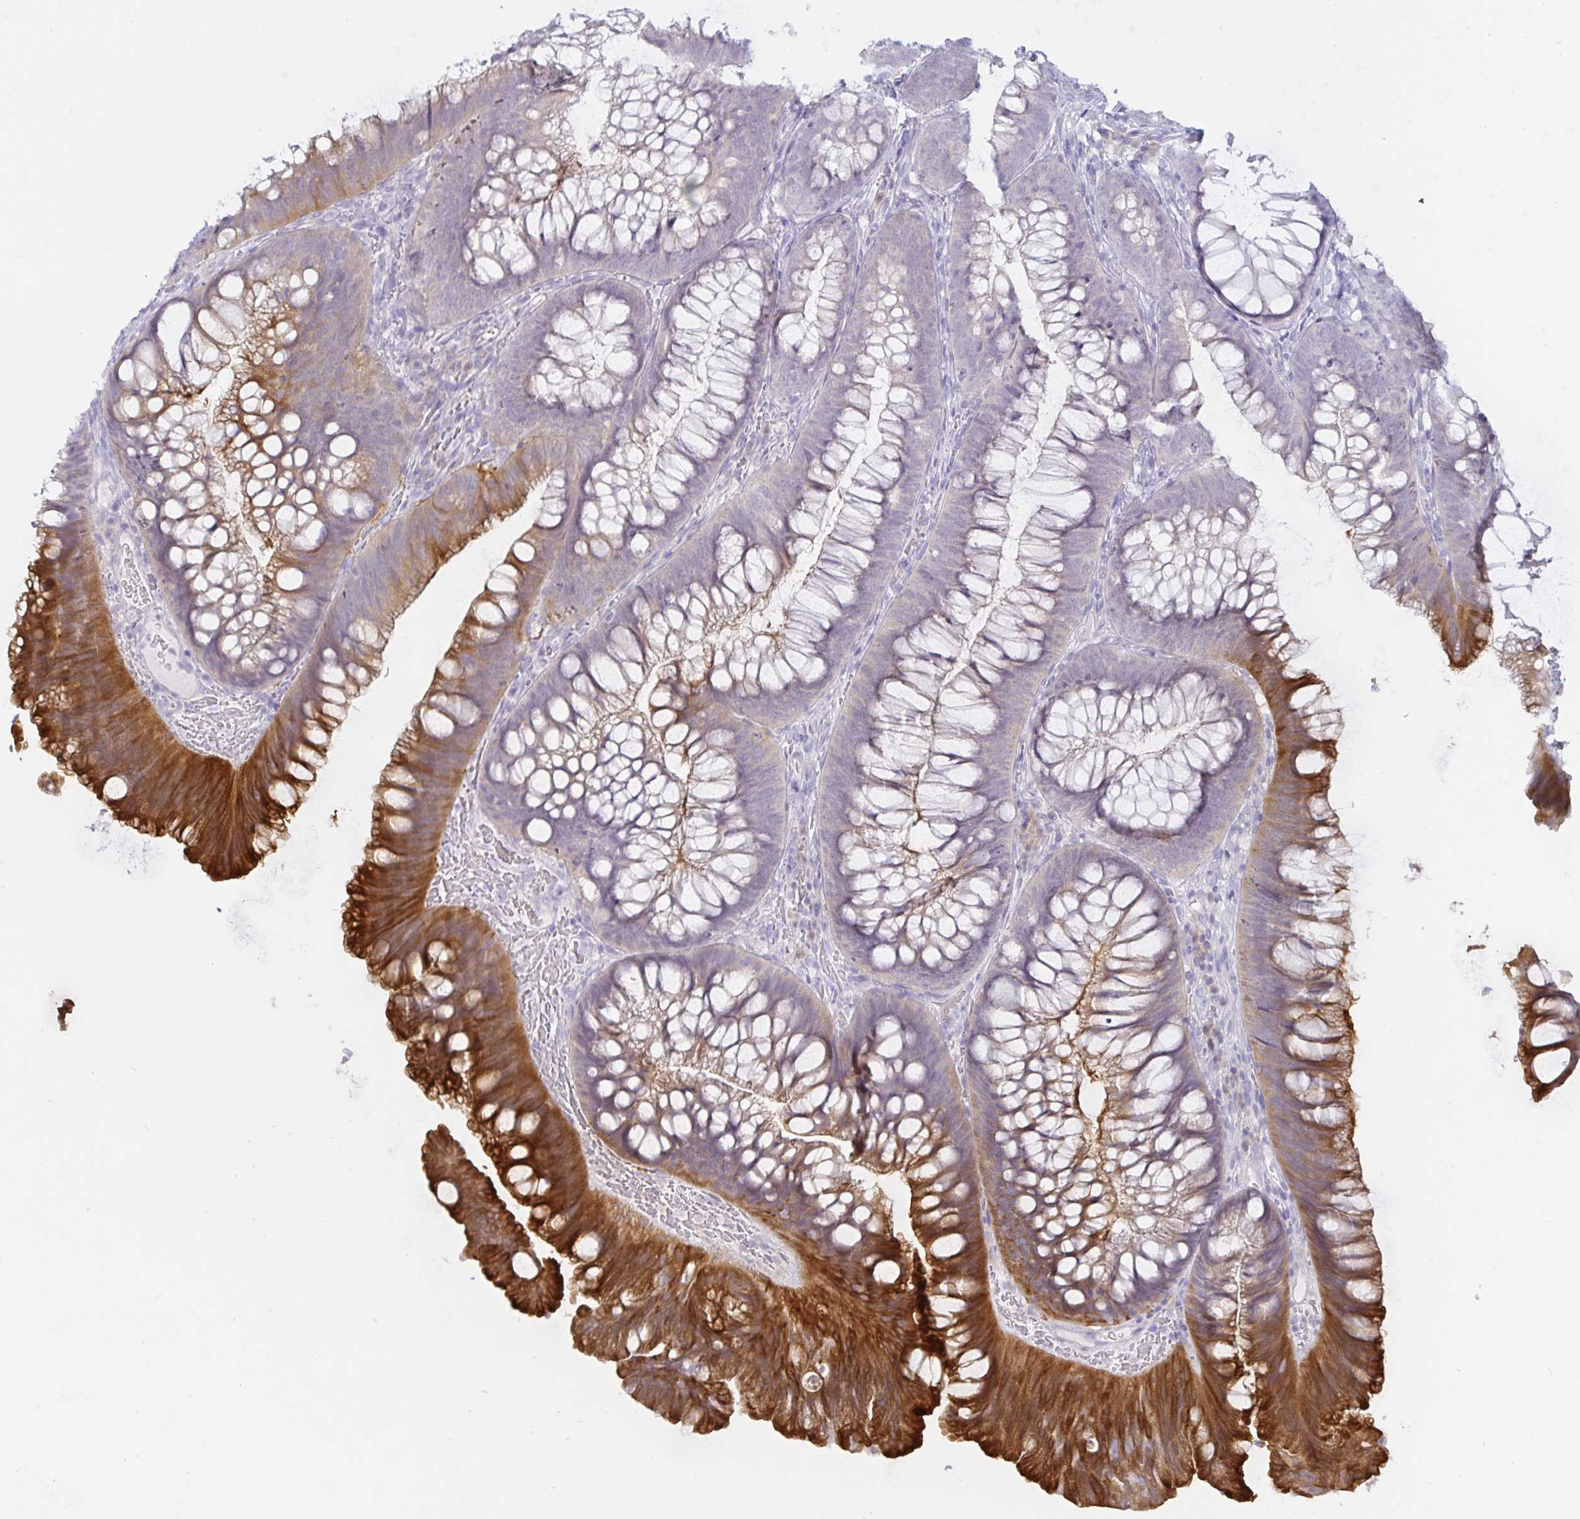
{"staining": {"intensity": "weak", "quantity": "25%-75%", "location": "cytoplasmic/membranous"}, "tissue": "colon", "cell_type": "Endothelial cells", "image_type": "normal", "snomed": [{"axis": "morphology", "description": "Normal tissue, NOS"}, {"axis": "morphology", "description": "Adenoma, NOS"}, {"axis": "topography", "description": "Soft tissue"}, {"axis": "topography", "description": "Colon"}], "caption": "IHC micrograph of normal colon: colon stained using IHC displays low levels of weak protein expression localized specifically in the cytoplasmic/membranous of endothelial cells, appearing as a cytoplasmic/membranous brown color.", "gene": "MON2", "patient": {"sex": "male", "age": 47}}